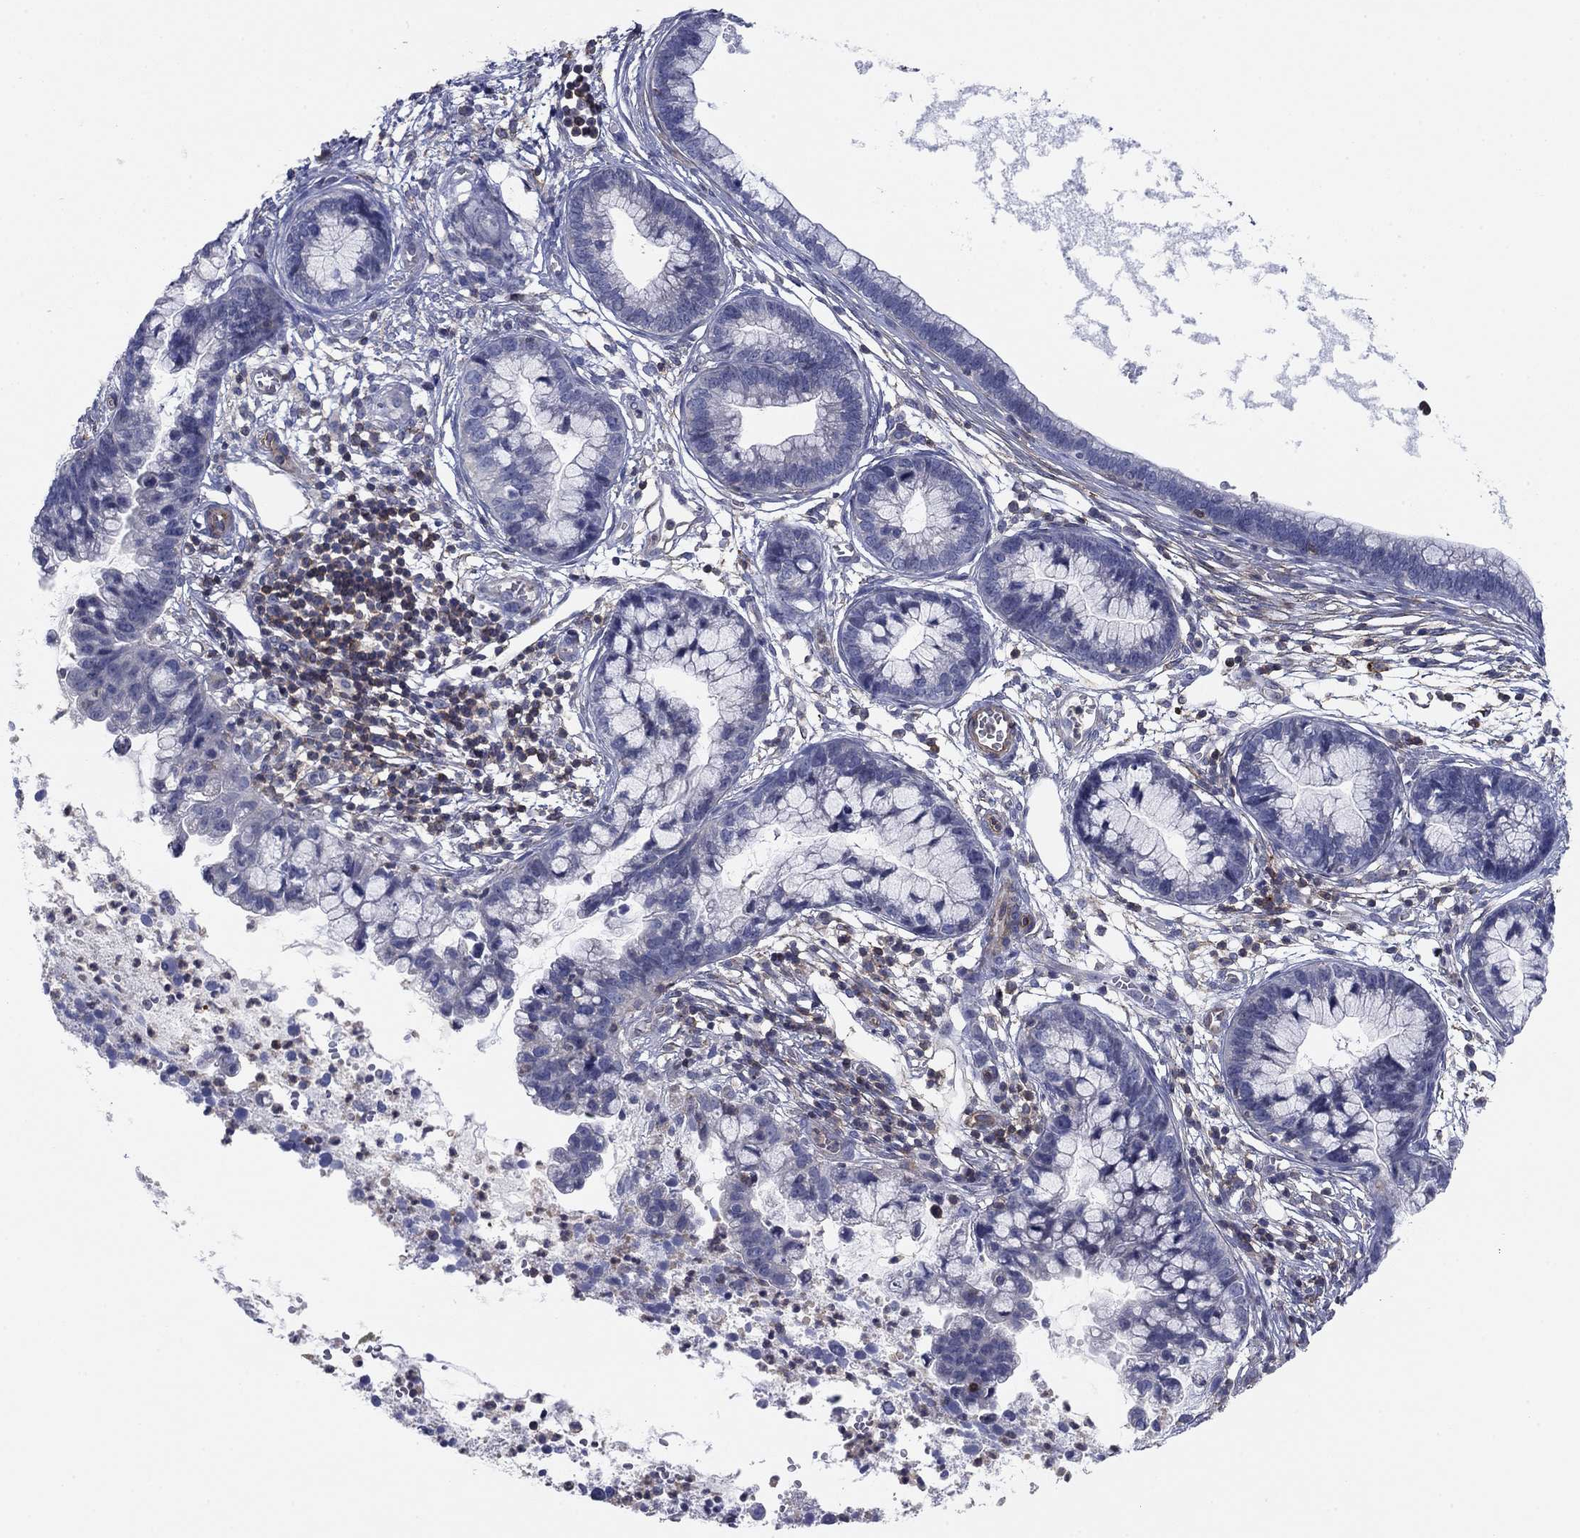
{"staining": {"intensity": "negative", "quantity": "none", "location": "none"}, "tissue": "cervical cancer", "cell_type": "Tumor cells", "image_type": "cancer", "snomed": [{"axis": "morphology", "description": "Adenocarcinoma, NOS"}, {"axis": "topography", "description": "Cervix"}], "caption": "An image of human cervical cancer (adenocarcinoma) is negative for staining in tumor cells.", "gene": "PSD4", "patient": {"sex": "female", "age": 44}}